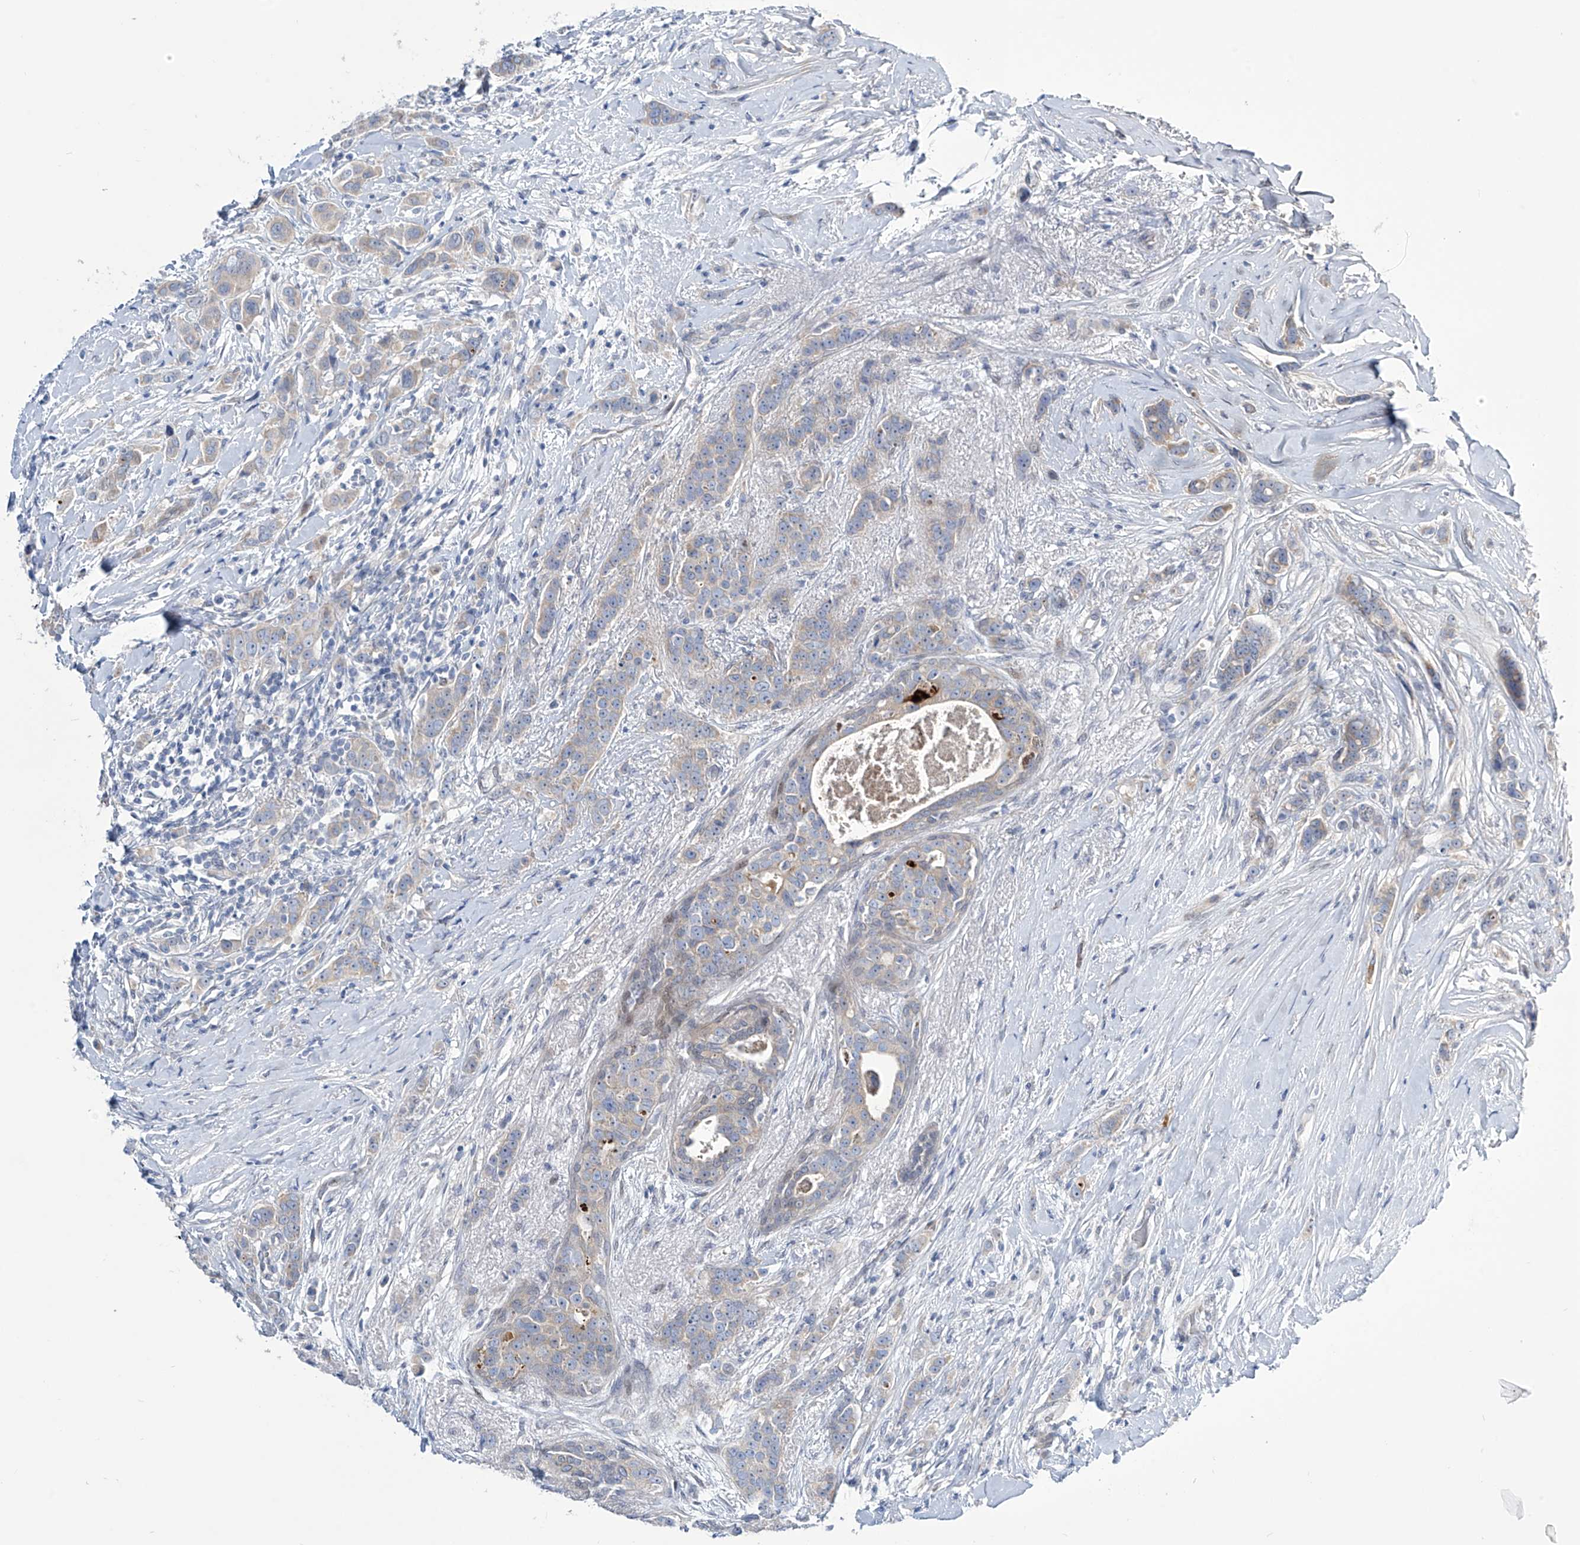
{"staining": {"intensity": "weak", "quantity": "25%-75%", "location": "cytoplasmic/membranous"}, "tissue": "breast cancer", "cell_type": "Tumor cells", "image_type": "cancer", "snomed": [{"axis": "morphology", "description": "Lobular carcinoma"}, {"axis": "topography", "description": "Breast"}], "caption": "A brown stain highlights weak cytoplasmic/membranous positivity of a protein in breast lobular carcinoma tumor cells.", "gene": "TRIM60", "patient": {"sex": "female", "age": 51}}